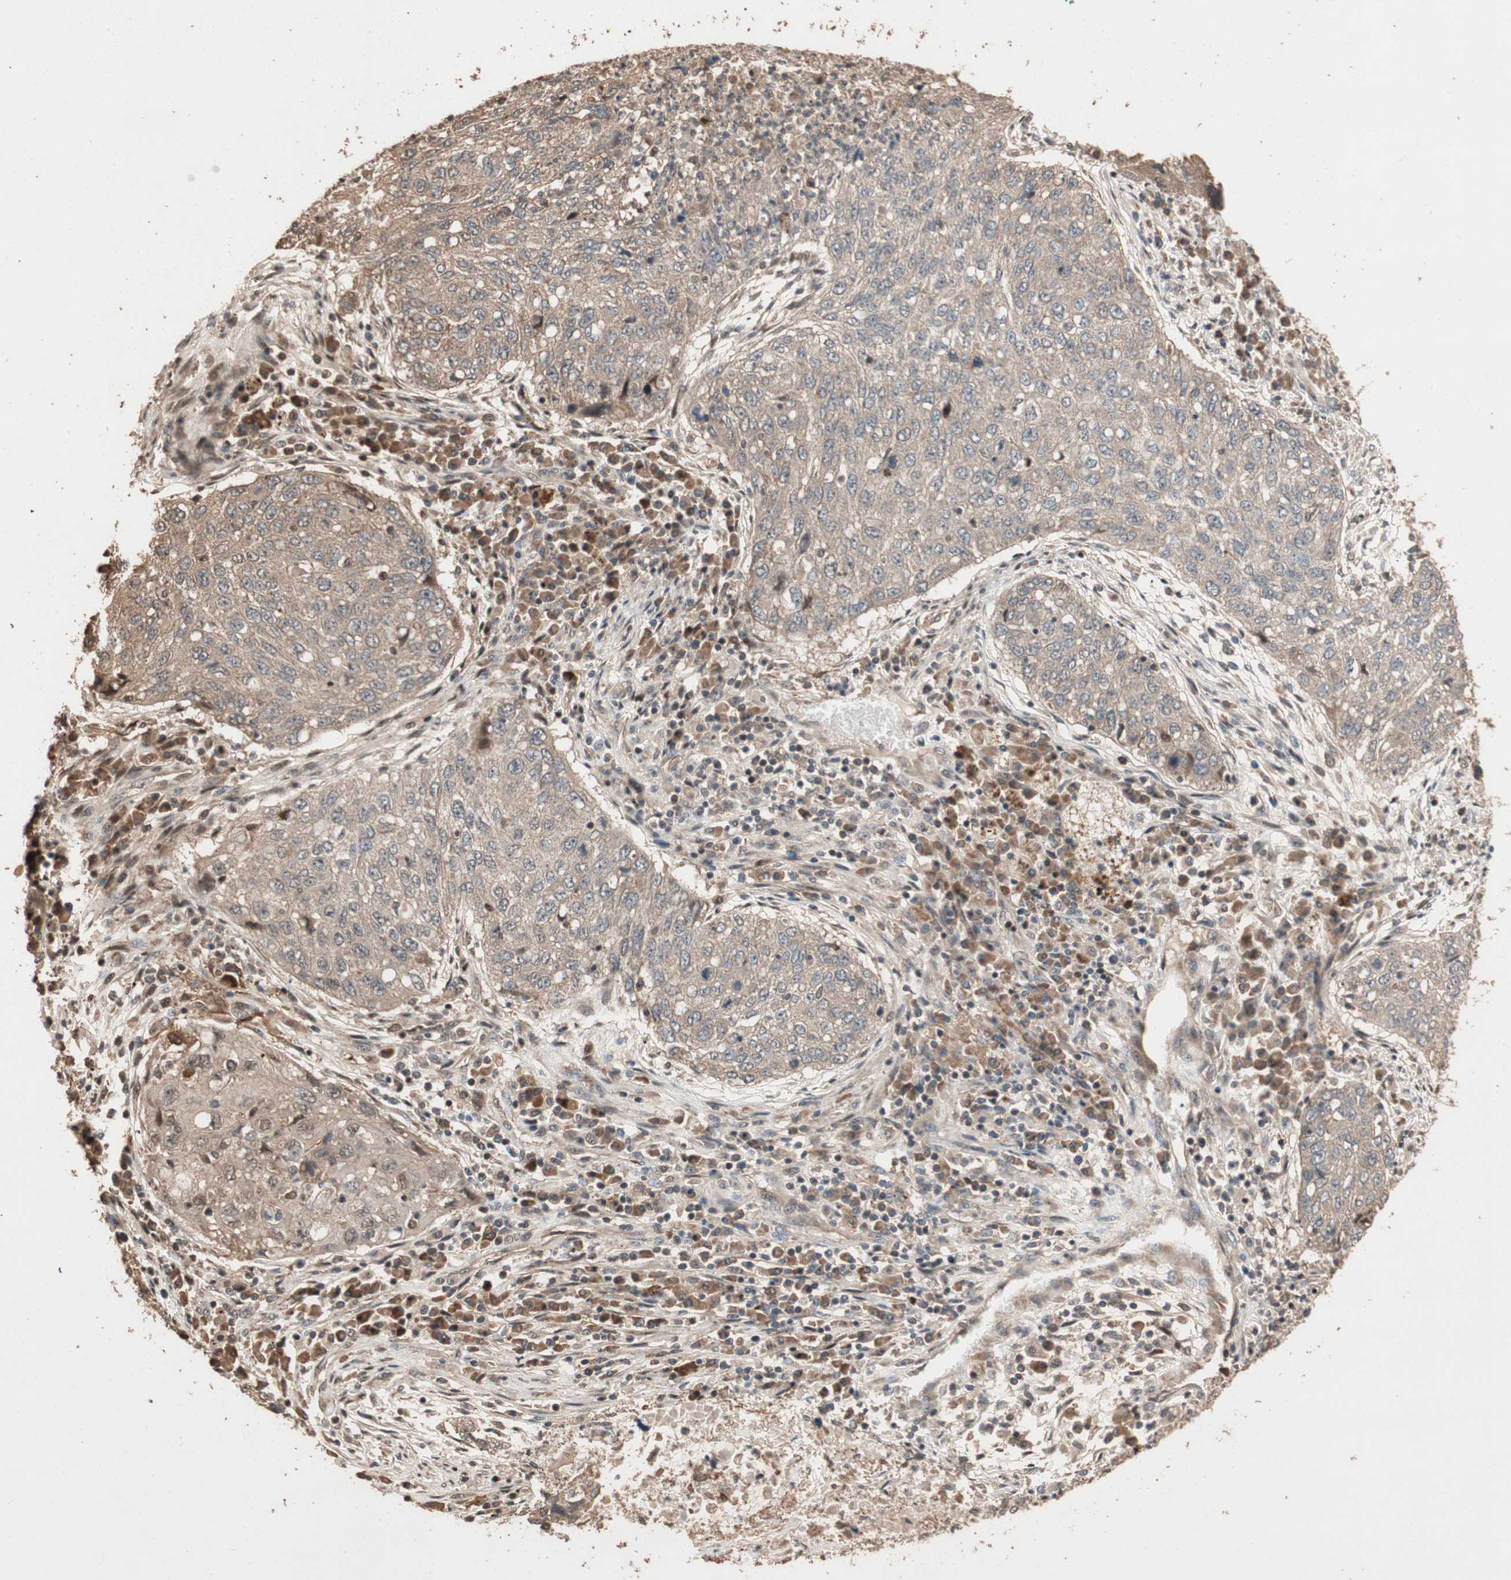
{"staining": {"intensity": "weak", "quantity": ">75%", "location": "cytoplasmic/membranous"}, "tissue": "lung cancer", "cell_type": "Tumor cells", "image_type": "cancer", "snomed": [{"axis": "morphology", "description": "Squamous cell carcinoma, NOS"}, {"axis": "topography", "description": "Lung"}], "caption": "Immunohistochemical staining of lung squamous cell carcinoma demonstrates weak cytoplasmic/membranous protein positivity in approximately >75% of tumor cells. The staining was performed using DAB, with brown indicating positive protein expression. Nuclei are stained blue with hematoxylin.", "gene": "USP20", "patient": {"sex": "female", "age": 63}}